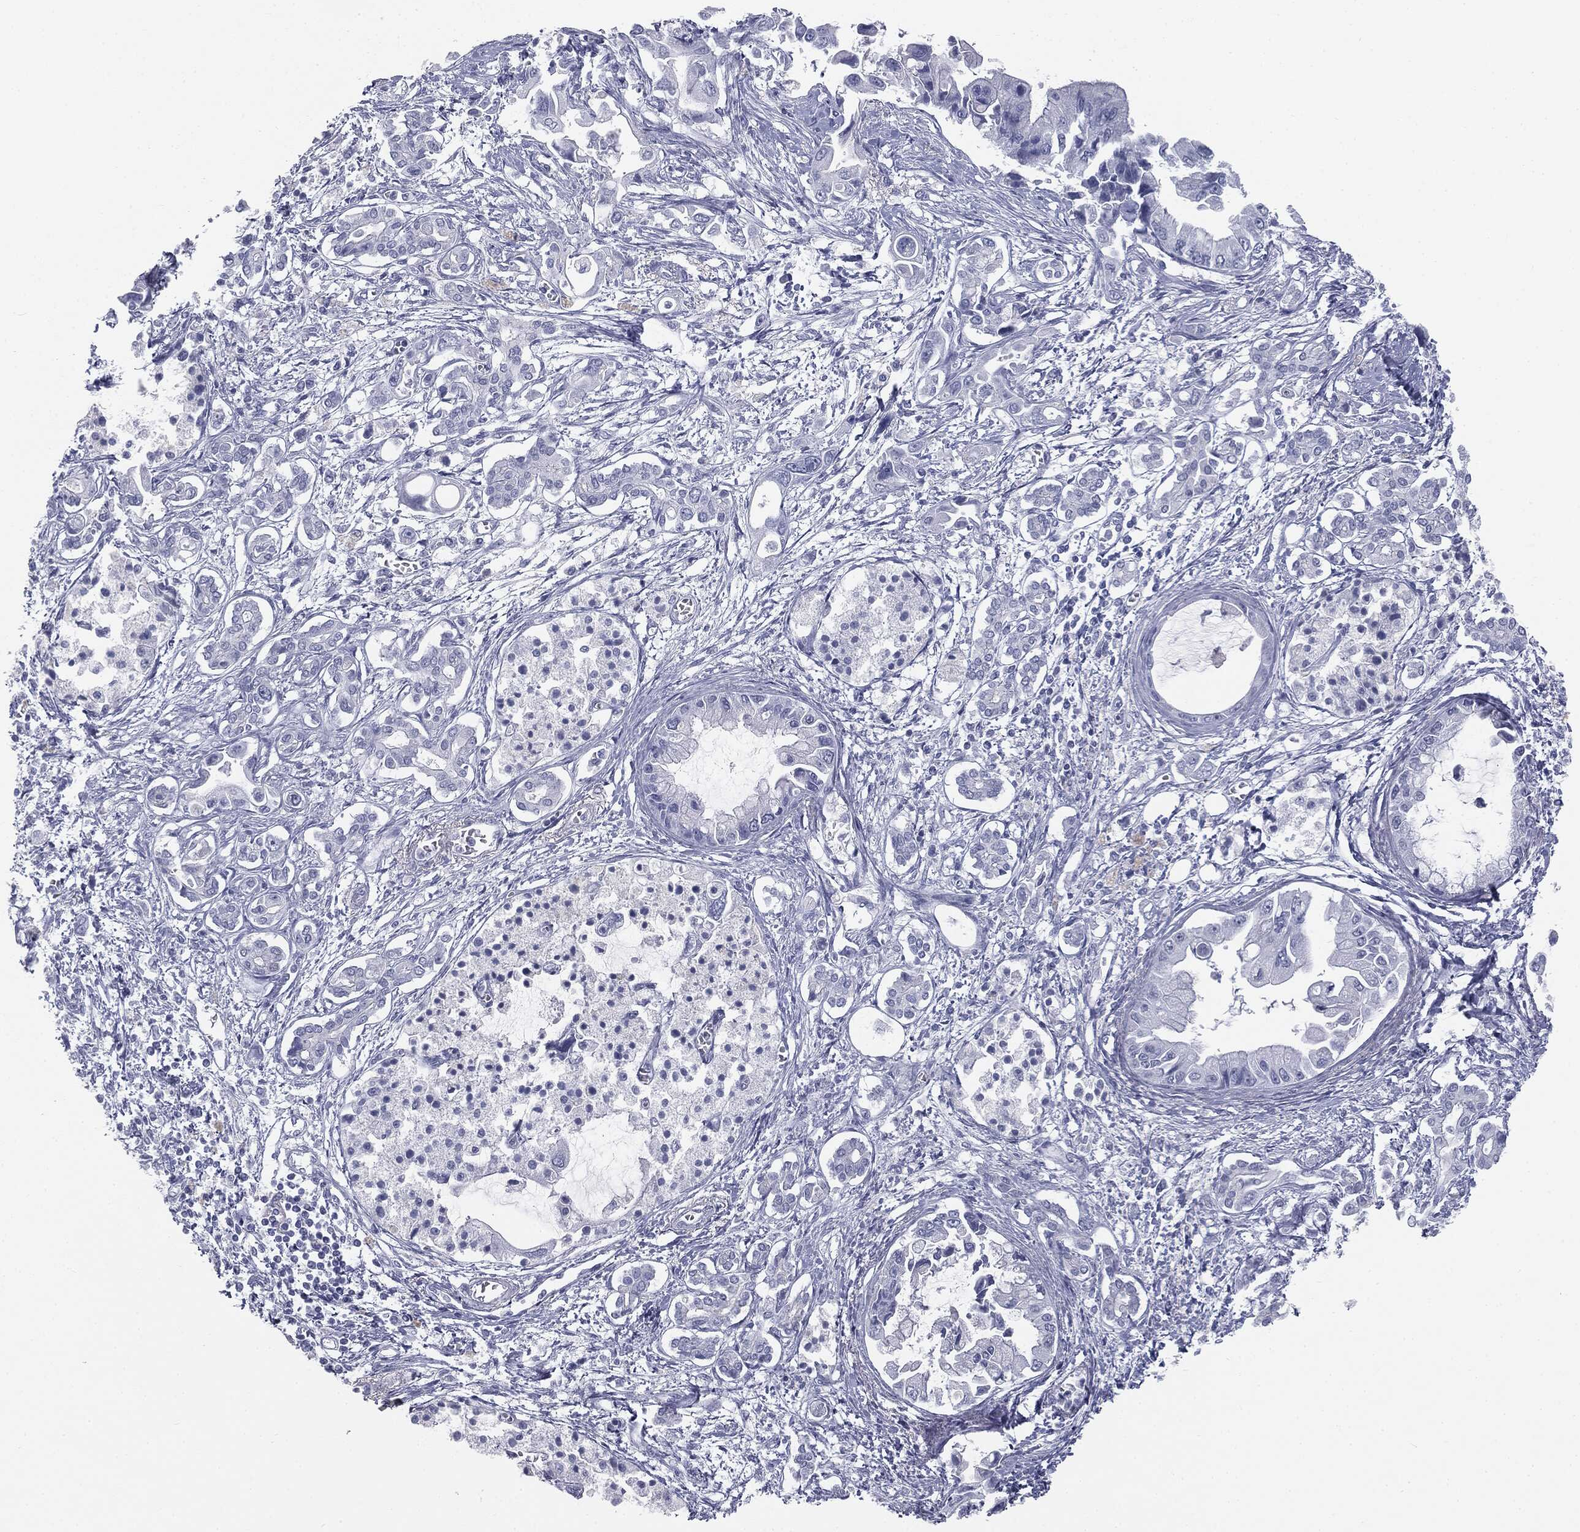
{"staining": {"intensity": "negative", "quantity": "none", "location": "none"}, "tissue": "pancreatic cancer", "cell_type": "Tumor cells", "image_type": "cancer", "snomed": [{"axis": "morphology", "description": "Adenocarcinoma, NOS"}, {"axis": "topography", "description": "Pancreas"}], "caption": "IHC of pancreatic cancer reveals no expression in tumor cells.", "gene": "TPO", "patient": {"sex": "male", "age": 84}}